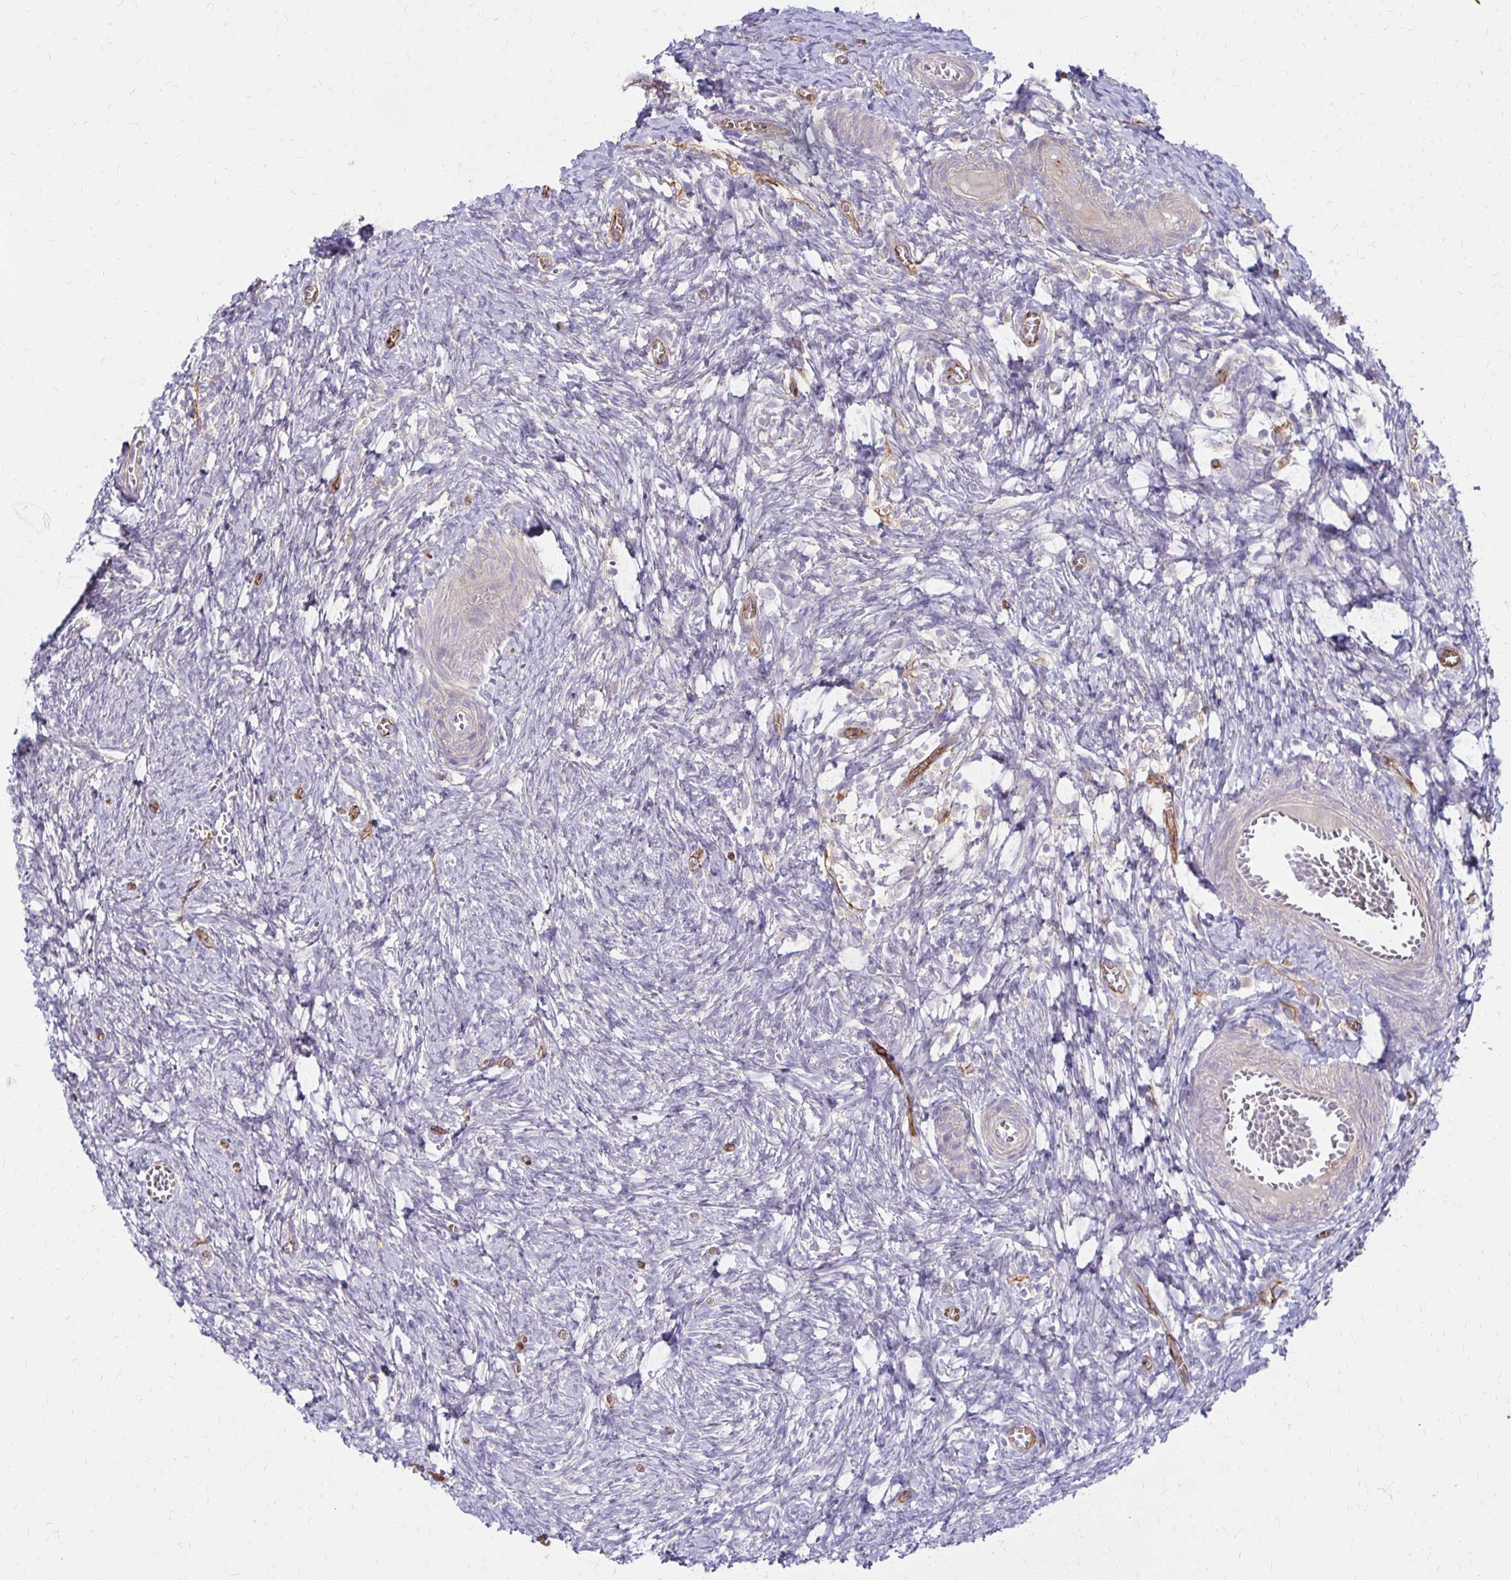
{"staining": {"intensity": "negative", "quantity": "none", "location": "none"}, "tissue": "ovary", "cell_type": "Ovarian stroma cells", "image_type": "normal", "snomed": [{"axis": "morphology", "description": "Normal tissue, NOS"}, {"axis": "topography", "description": "Ovary"}], "caption": "Immunohistochemistry image of benign human ovary stained for a protein (brown), which reveals no expression in ovarian stroma cells. (DAB IHC with hematoxylin counter stain).", "gene": "TTYH1", "patient": {"sex": "female", "age": 41}}